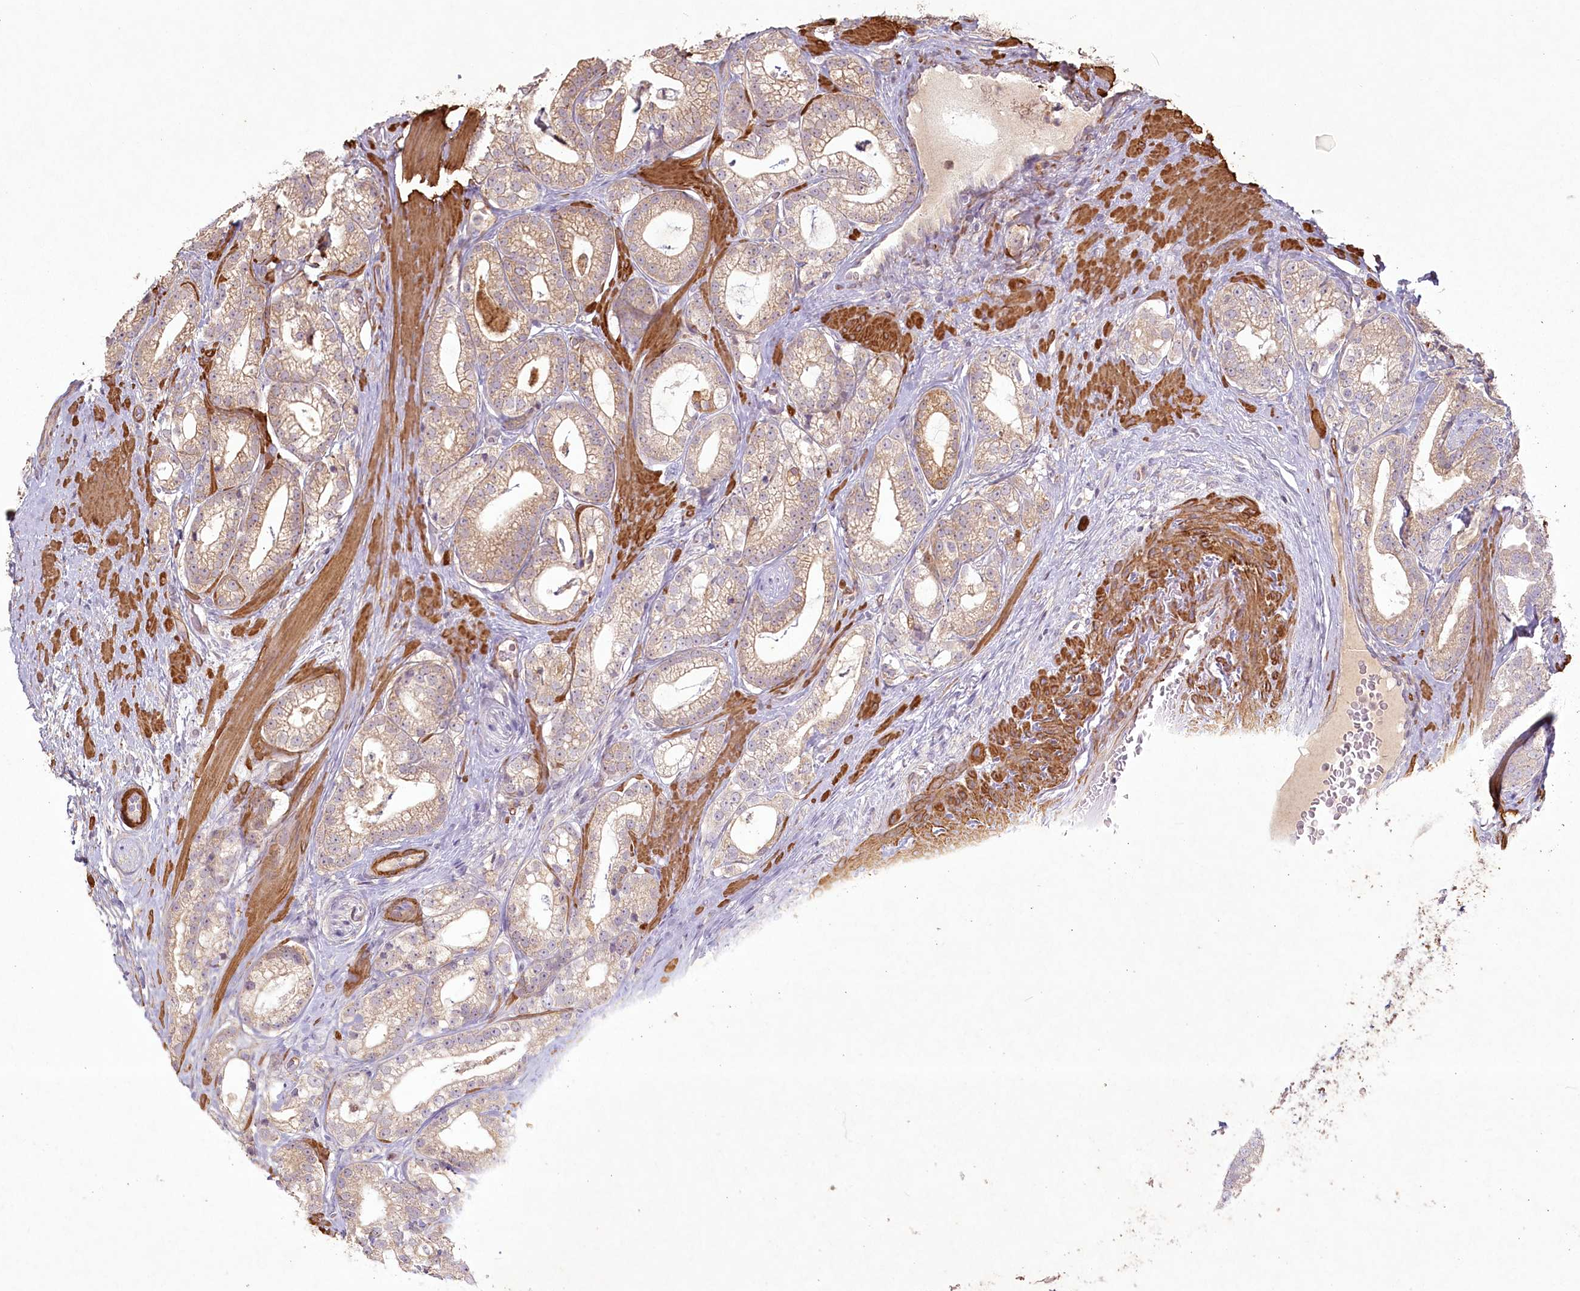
{"staining": {"intensity": "weak", "quantity": "25%-75%", "location": "cytoplasmic/membranous"}, "tissue": "prostate cancer", "cell_type": "Tumor cells", "image_type": "cancer", "snomed": [{"axis": "morphology", "description": "Adenocarcinoma, High grade"}, {"axis": "topography", "description": "Prostate"}], "caption": "This image exhibits immunohistochemistry (IHC) staining of adenocarcinoma (high-grade) (prostate), with low weak cytoplasmic/membranous staining in approximately 25%-75% of tumor cells.", "gene": "INPP4B", "patient": {"sex": "male", "age": 60}}